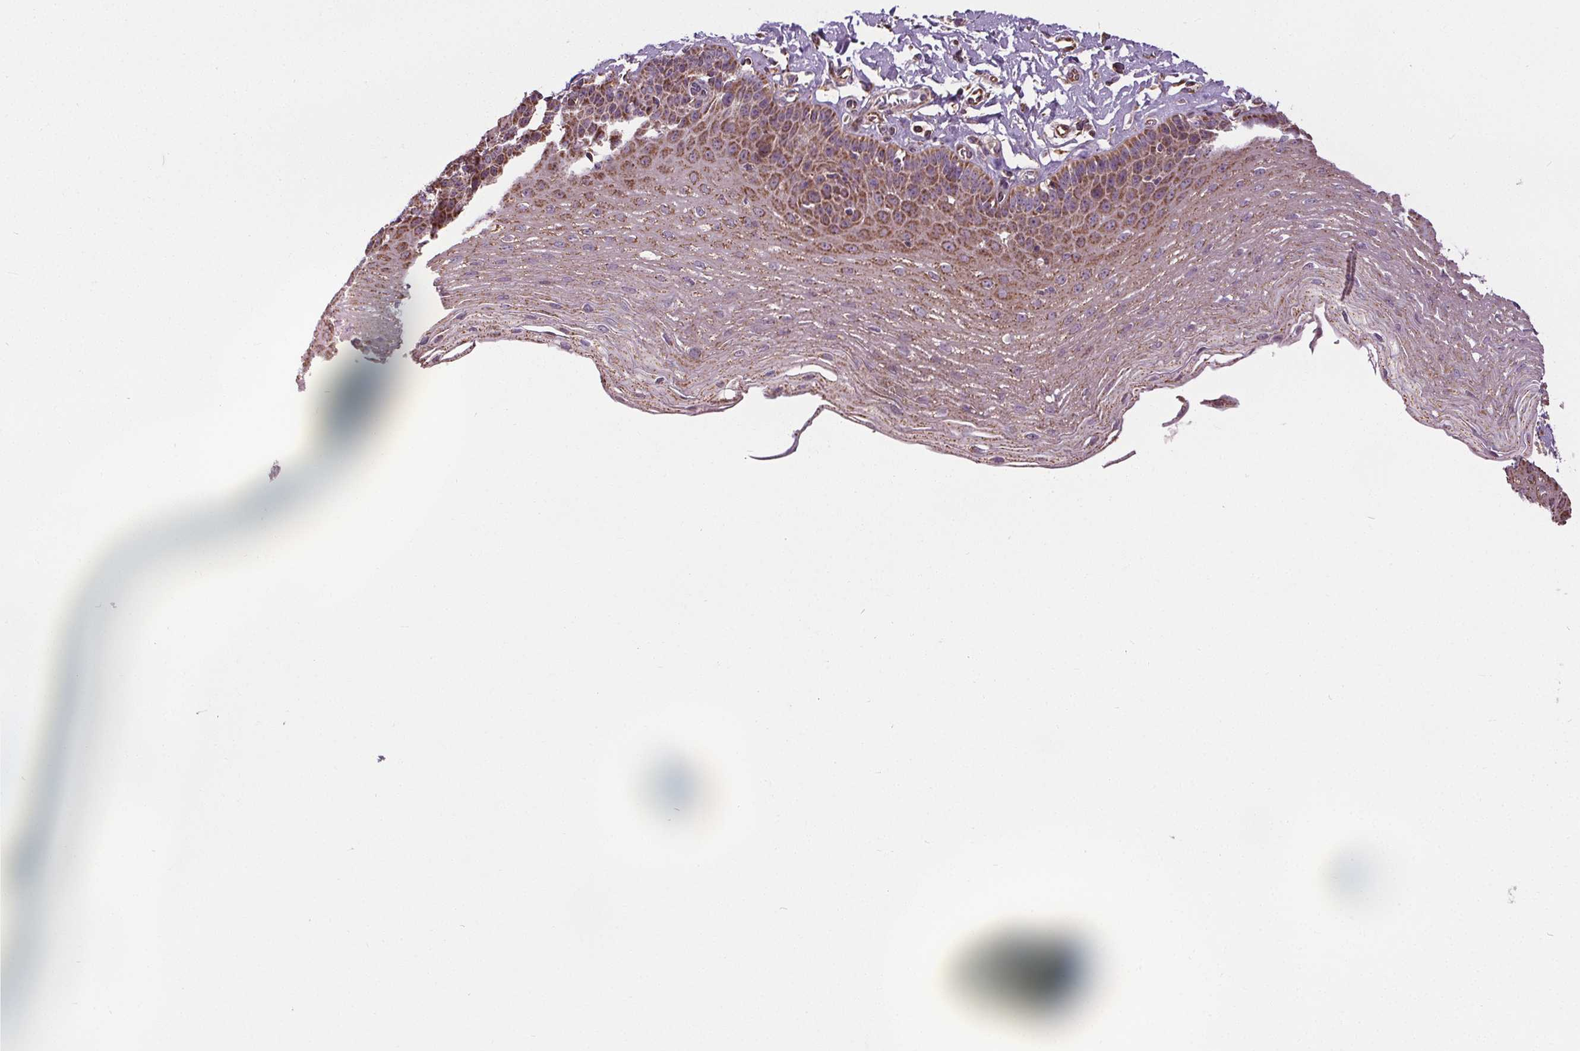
{"staining": {"intensity": "moderate", "quantity": ">75%", "location": "cytoplasmic/membranous"}, "tissue": "esophagus", "cell_type": "Squamous epithelial cells", "image_type": "normal", "snomed": [{"axis": "morphology", "description": "Normal tissue, NOS"}, {"axis": "topography", "description": "Esophagus"}], "caption": "The immunohistochemical stain labels moderate cytoplasmic/membranous expression in squamous epithelial cells of benign esophagus. The protein is stained brown, and the nuclei are stained in blue (DAB (3,3'-diaminobenzidine) IHC with brightfield microscopy, high magnification).", "gene": "ZNF548", "patient": {"sex": "female", "age": 81}}